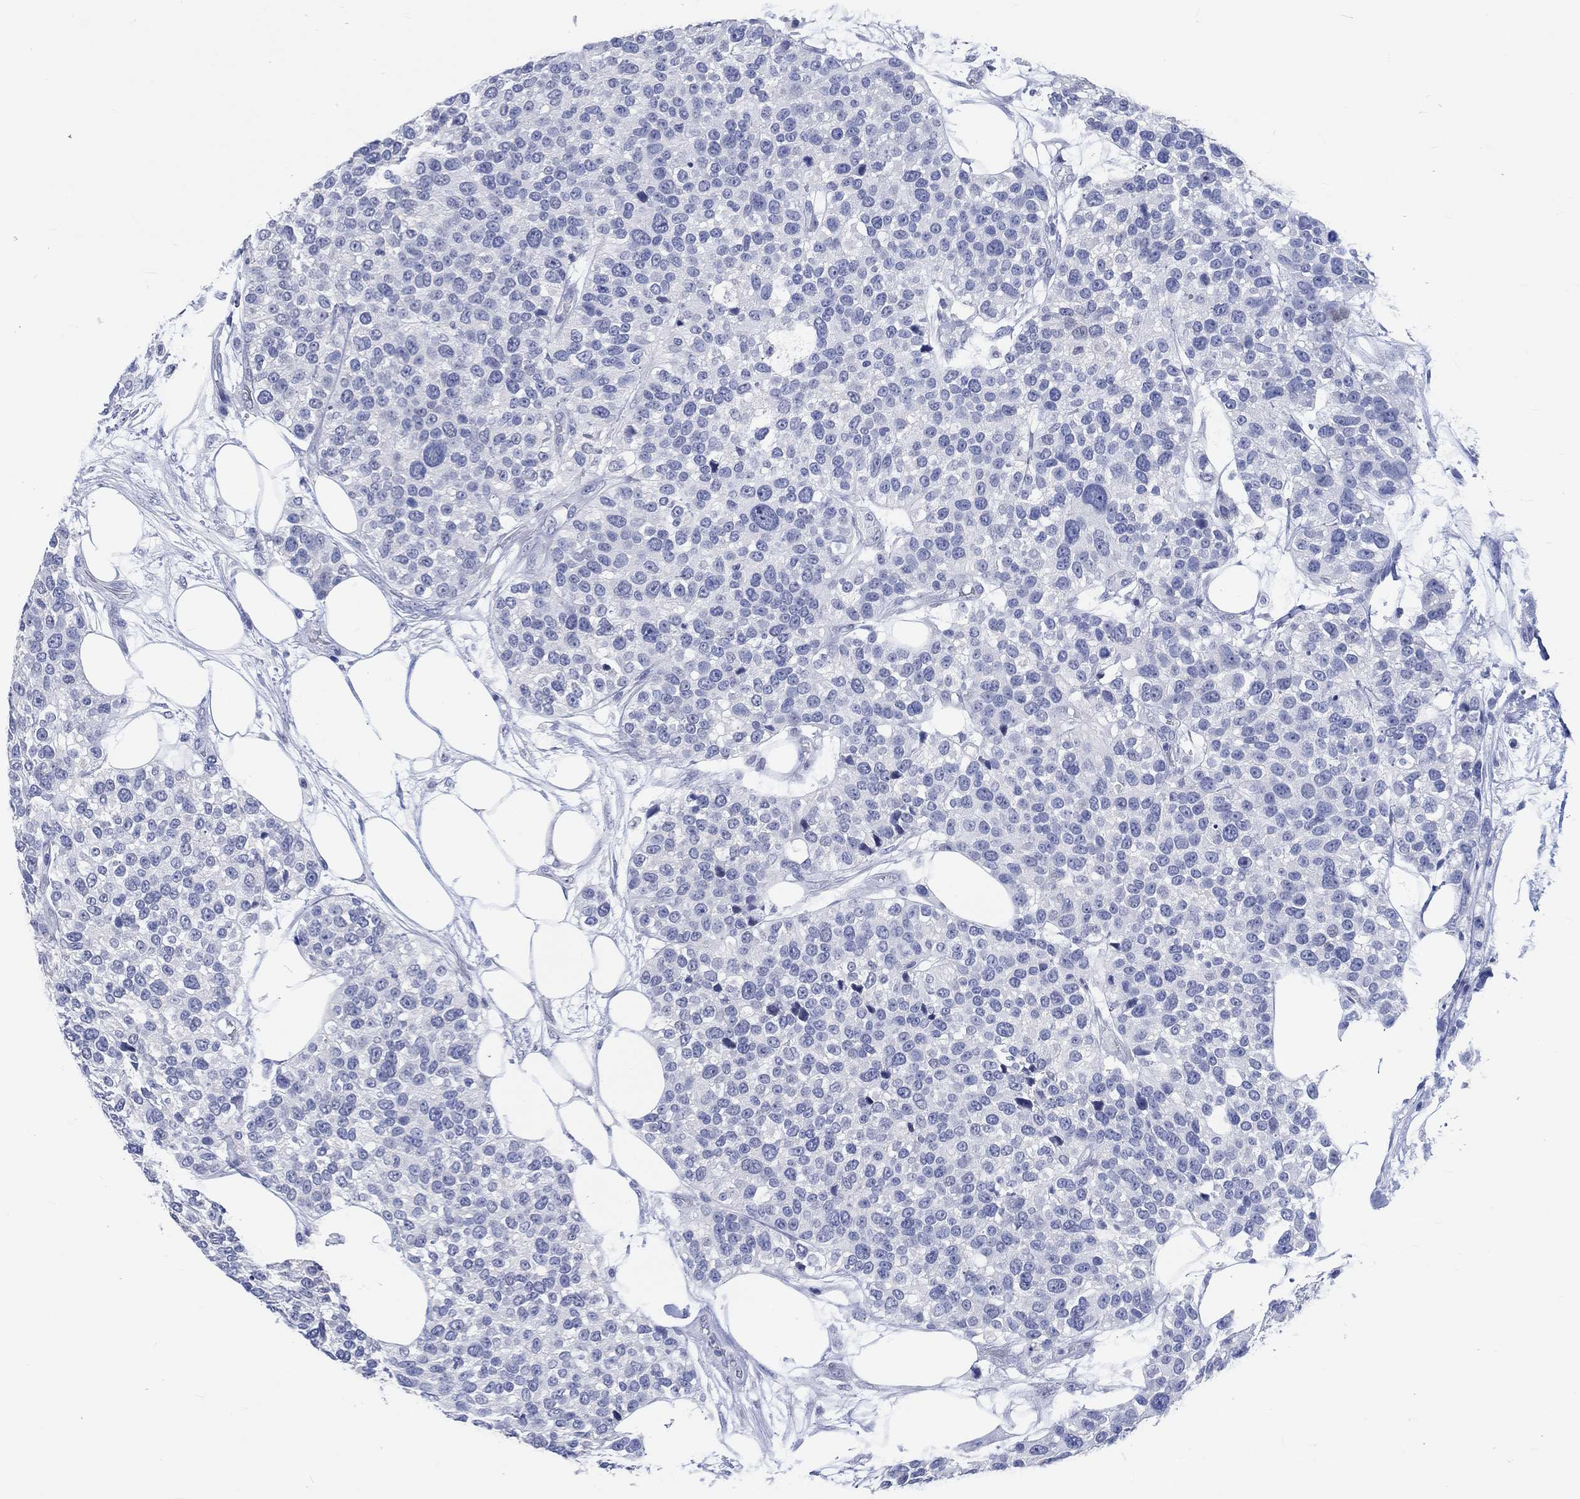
{"staining": {"intensity": "negative", "quantity": "none", "location": "none"}, "tissue": "urothelial cancer", "cell_type": "Tumor cells", "image_type": "cancer", "snomed": [{"axis": "morphology", "description": "Urothelial carcinoma, High grade"}, {"axis": "topography", "description": "Urinary bladder"}], "caption": "The image reveals no staining of tumor cells in urothelial cancer. (DAB immunohistochemistry (IHC) visualized using brightfield microscopy, high magnification).", "gene": "C4orf47", "patient": {"sex": "male", "age": 77}}